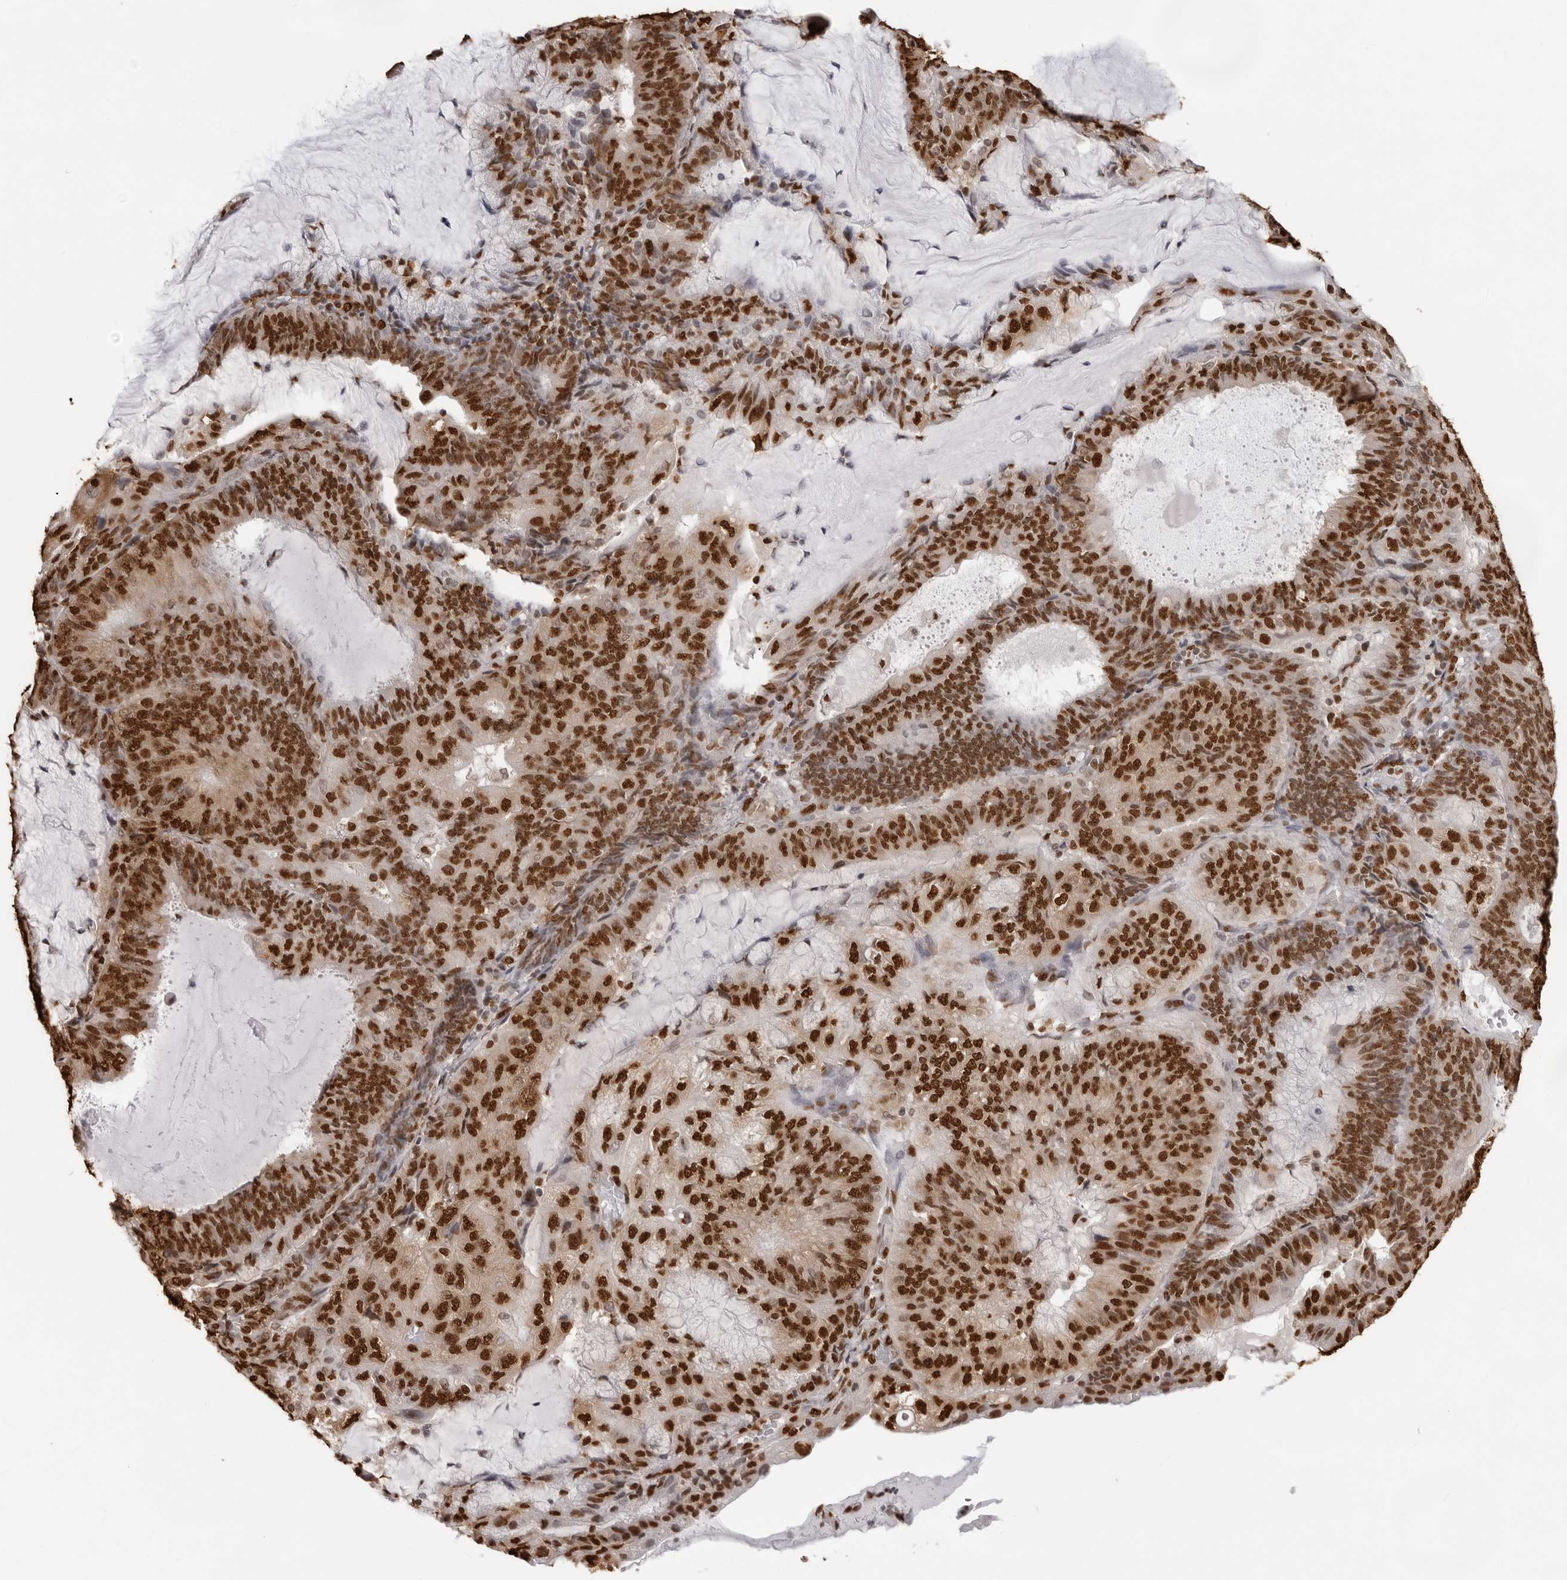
{"staining": {"intensity": "strong", "quantity": ">75%", "location": "nuclear"}, "tissue": "endometrial cancer", "cell_type": "Tumor cells", "image_type": "cancer", "snomed": [{"axis": "morphology", "description": "Adenocarcinoma, NOS"}, {"axis": "topography", "description": "Endometrium"}], "caption": "Human adenocarcinoma (endometrial) stained with a brown dye reveals strong nuclear positive staining in about >75% of tumor cells.", "gene": "ZFP91", "patient": {"sex": "female", "age": 81}}